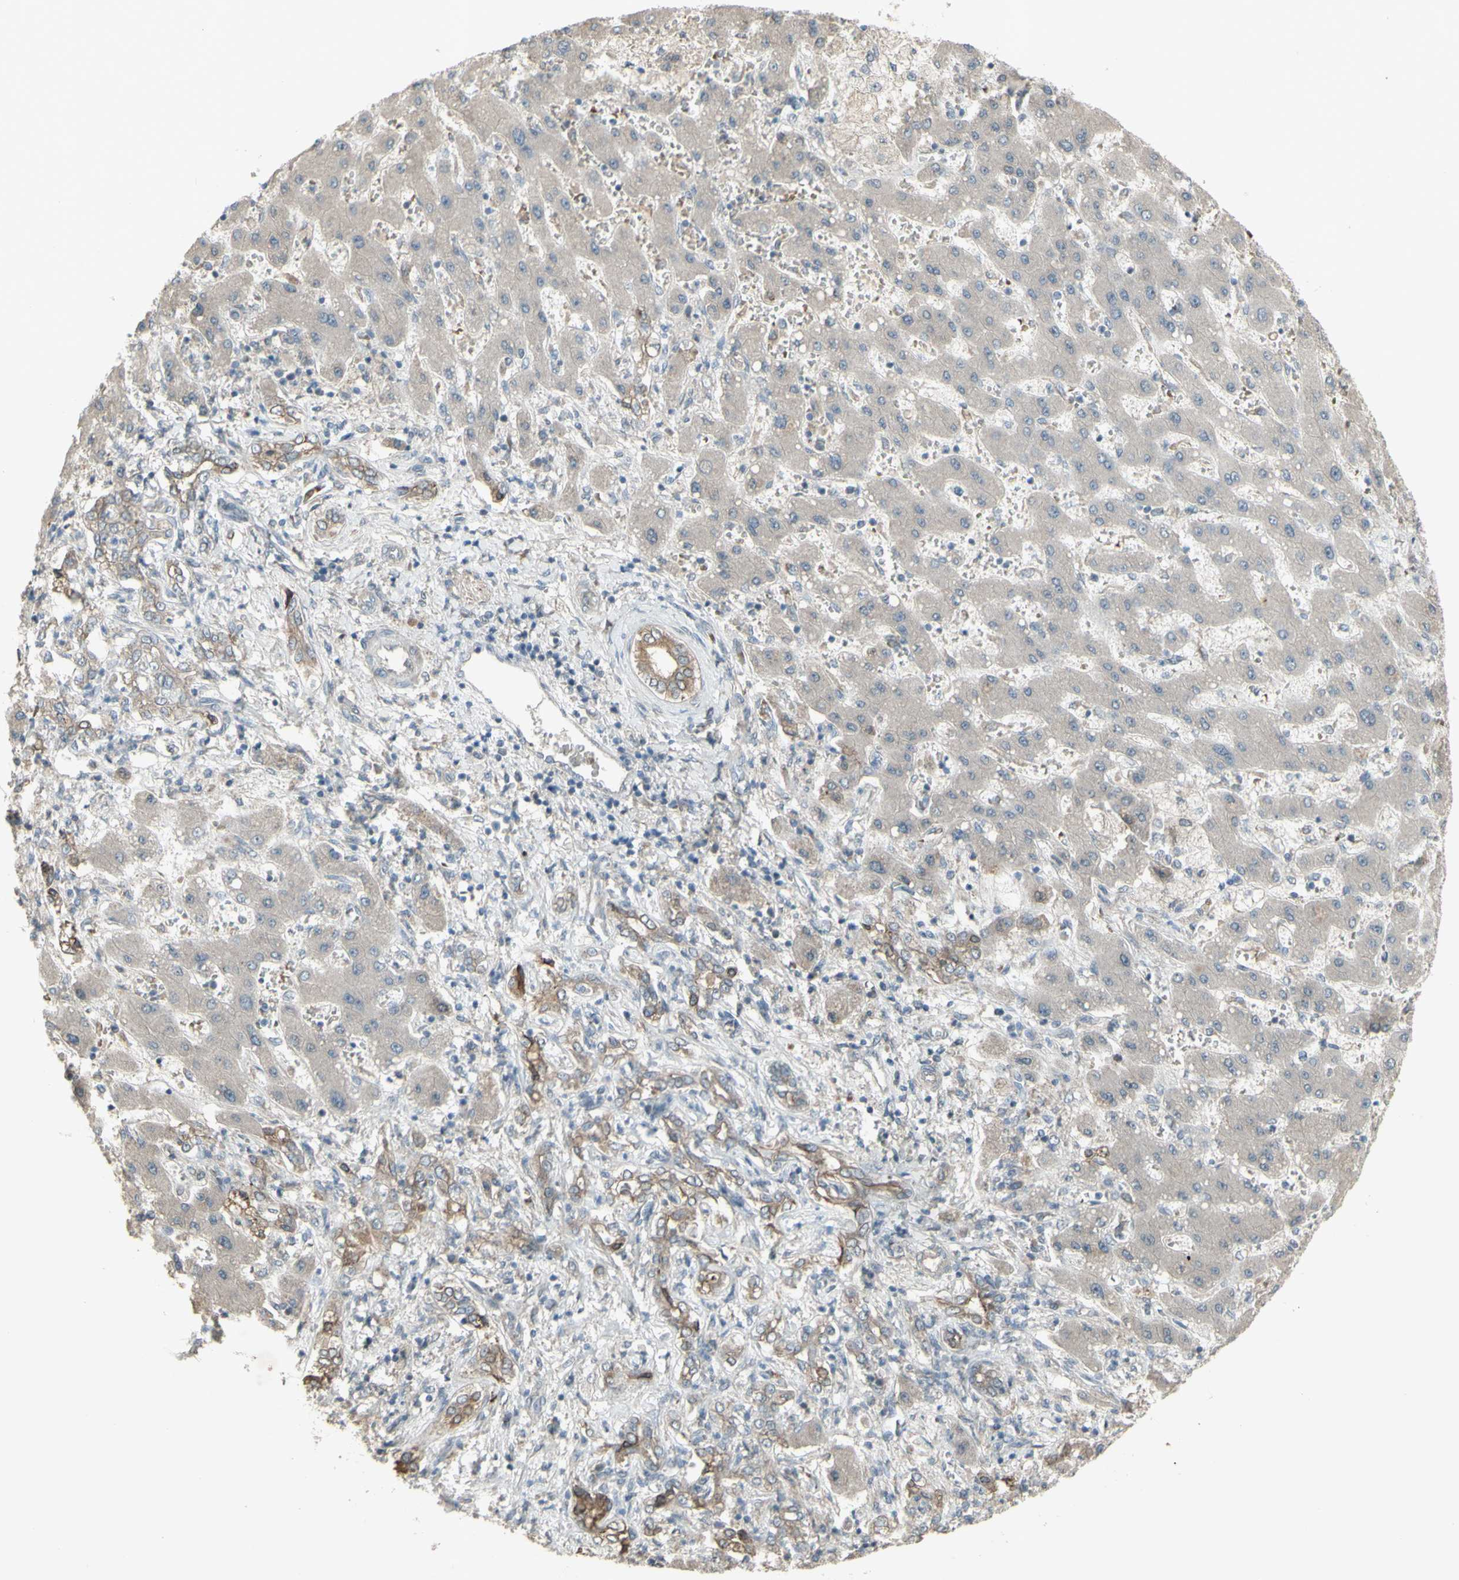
{"staining": {"intensity": "moderate", "quantity": ">75%", "location": "cytoplasmic/membranous"}, "tissue": "liver cancer", "cell_type": "Tumor cells", "image_type": "cancer", "snomed": [{"axis": "morphology", "description": "Cholangiocarcinoma"}, {"axis": "topography", "description": "Liver"}], "caption": "Immunohistochemical staining of human liver cancer exhibits medium levels of moderate cytoplasmic/membranous positivity in approximately >75% of tumor cells. (IHC, brightfield microscopy, high magnification).", "gene": "GRAMD1B", "patient": {"sex": "male", "age": 50}}